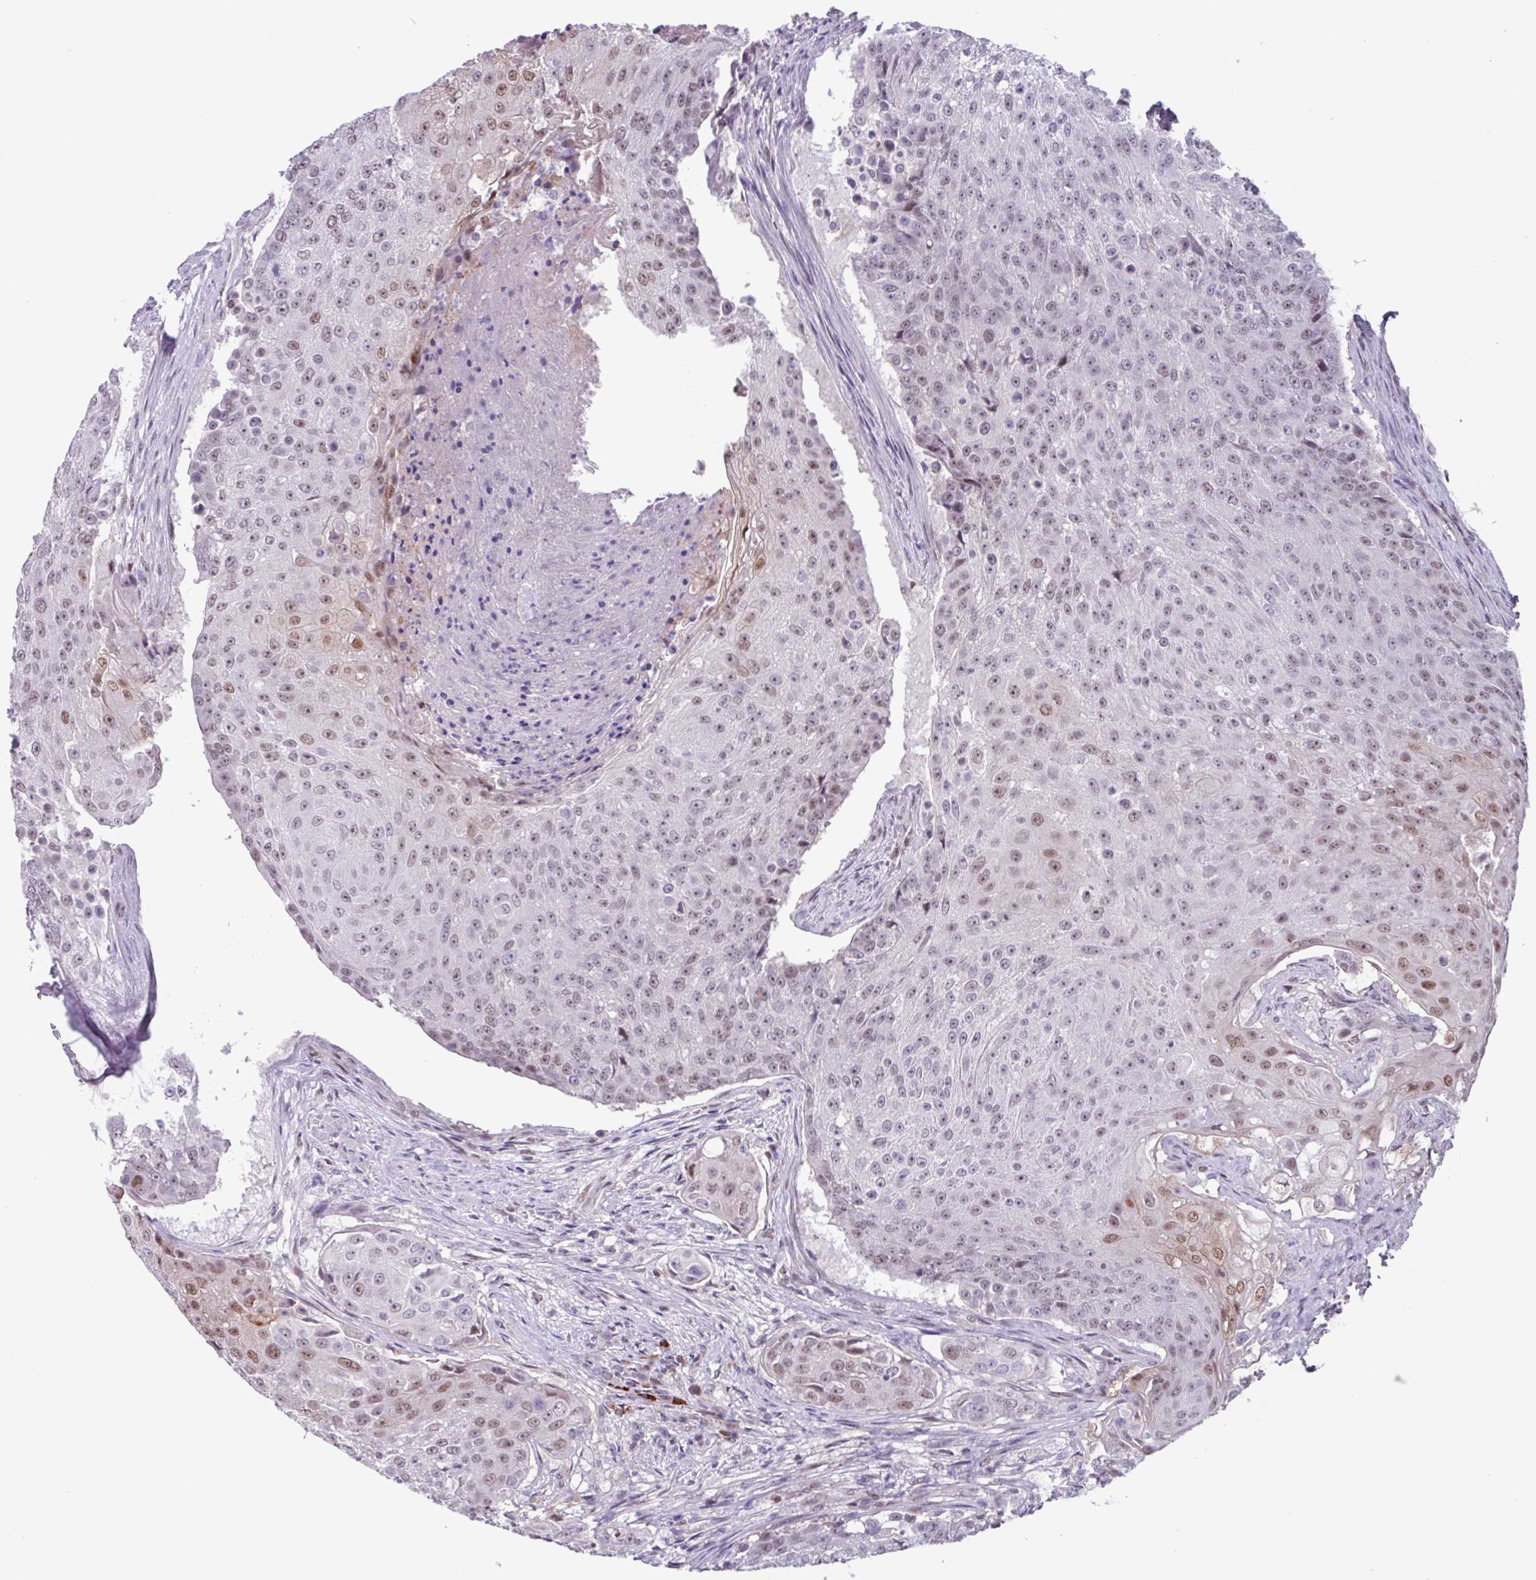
{"staining": {"intensity": "moderate", "quantity": "25%-75%", "location": "nuclear"}, "tissue": "urothelial cancer", "cell_type": "Tumor cells", "image_type": "cancer", "snomed": [{"axis": "morphology", "description": "Urothelial carcinoma, High grade"}, {"axis": "topography", "description": "Urinary bladder"}], "caption": "An image of urothelial cancer stained for a protein shows moderate nuclear brown staining in tumor cells.", "gene": "ZNF575", "patient": {"sex": "female", "age": 63}}